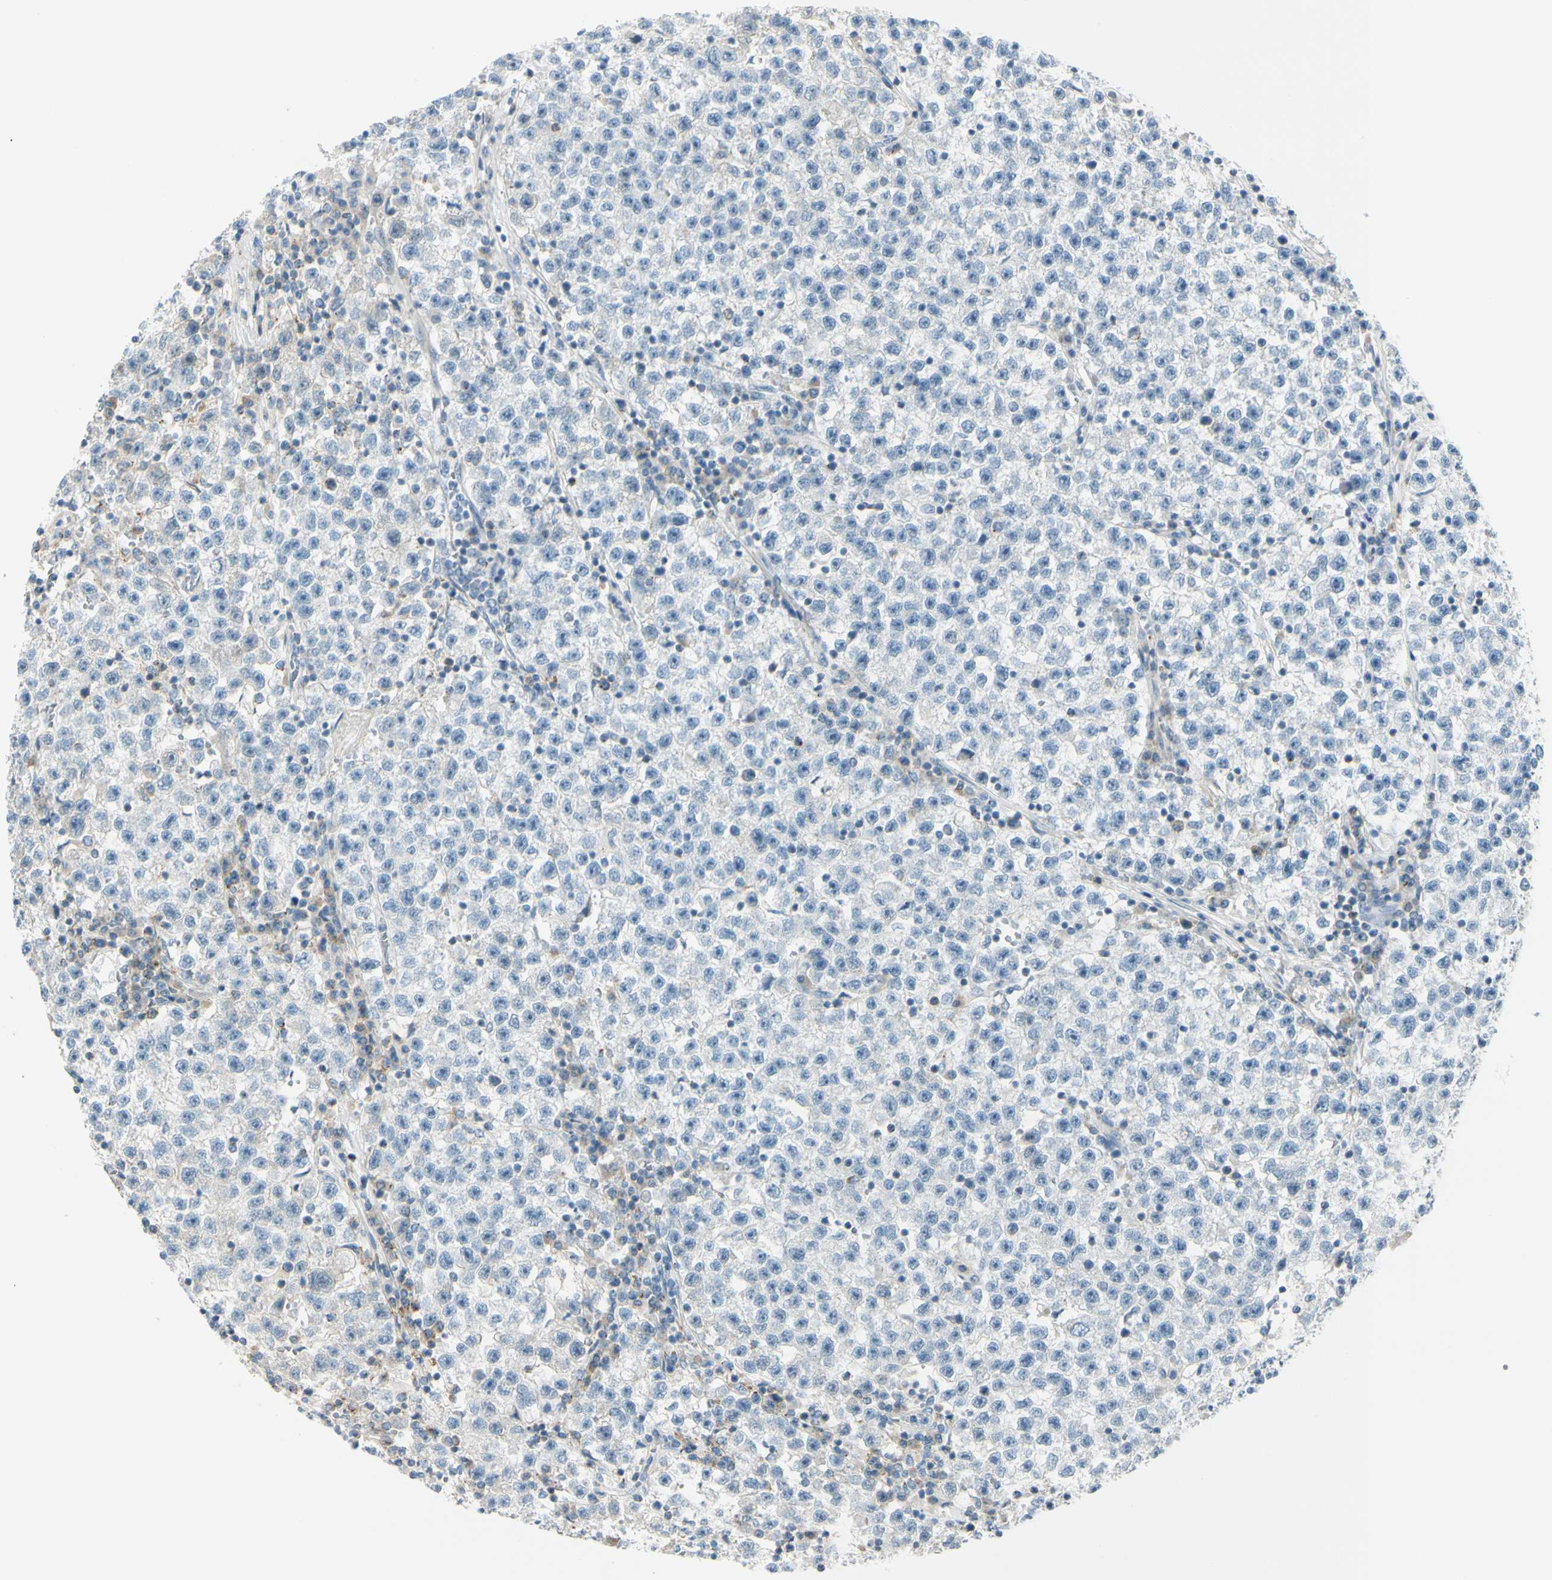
{"staining": {"intensity": "negative", "quantity": "none", "location": "none"}, "tissue": "testis cancer", "cell_type": "Tumor cells", "image_type": "cancer", "snomed": [{"axis": "morphology", "description": "Seminoma, NOS"}, {"axis": "topography", "description": "Testis"}], "caption": "The immunohistochemistry micrograph has no significant positivity in tumor cells of seminoma (testis) tissue. (Immunohistochemistry (ihc), brightfield microscopy, high magnification).", "gene": "GALNT5", "patient": {"sex": "male", "age": 22}}